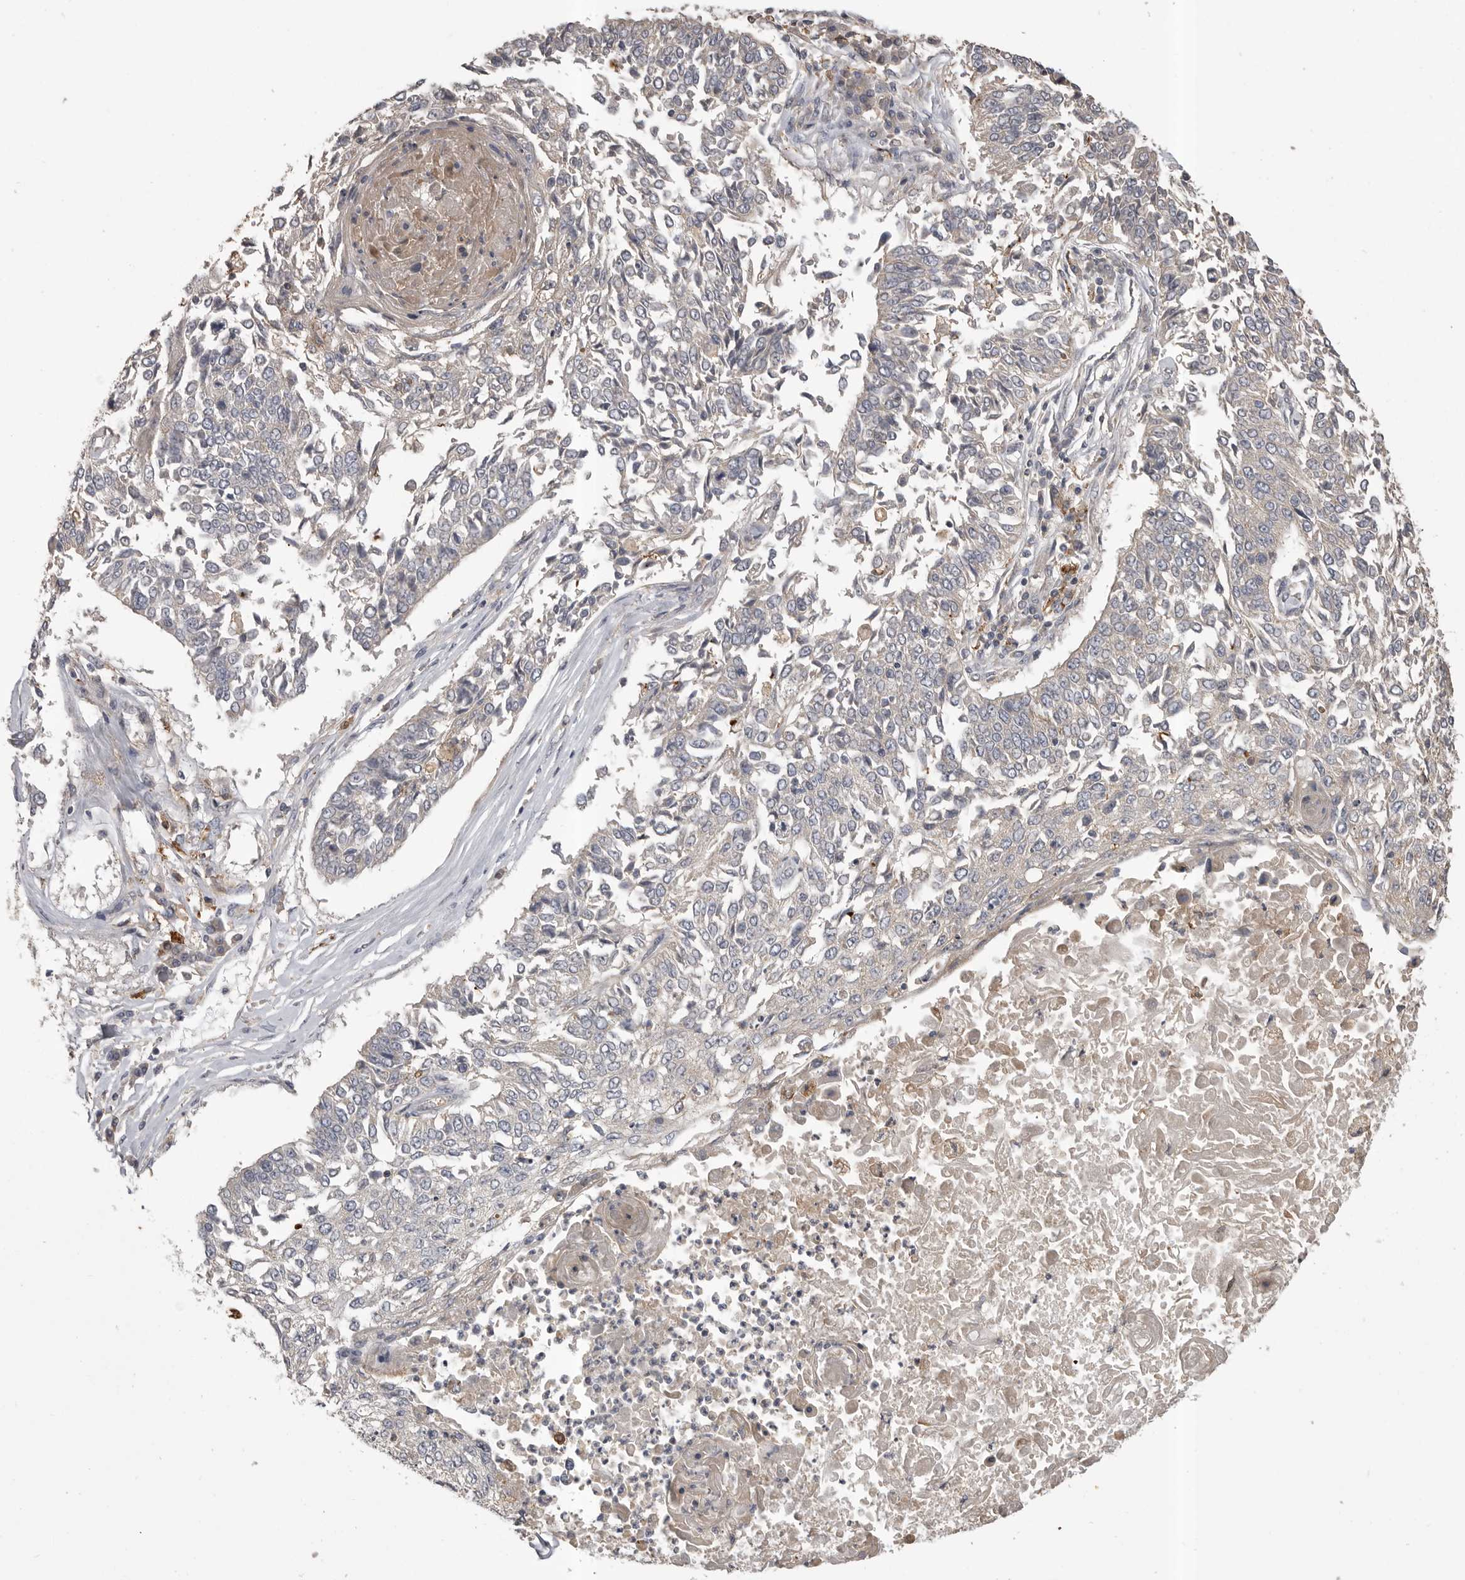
{"staining": {"intensity": "negative", "quantity": "none", "location": "none"}, "tissue": "lung cancer", "cell_type": "Tumor cells", "image_type": "cancer", "snomed": [{"axis": "morphology", "description": "Normal tissue, NOS"}, {"axis": "morphology", "description": "Squamous cell carcinoma, NOS"}, {"axis": "topography", "description": "Cartilage tissue"}, {"axis": "topography", "description": "Bronchus"}, {"axis": "topography", "description": "Lung"}, {"axis": "topography", "description": "Peripheral nerve tissue"}], "caption": "Micrograph shows no significant protein expression in tumor cells of lung cancer (squamous cell carcinoma). The staining was performed using DAB to visualize the protein expression in brown, while the nuclei were stained in blue with hematoxylin (Magnification: 20x).", "gene": "CMTM6", "patient": {"sex": "female", "age": 49}}